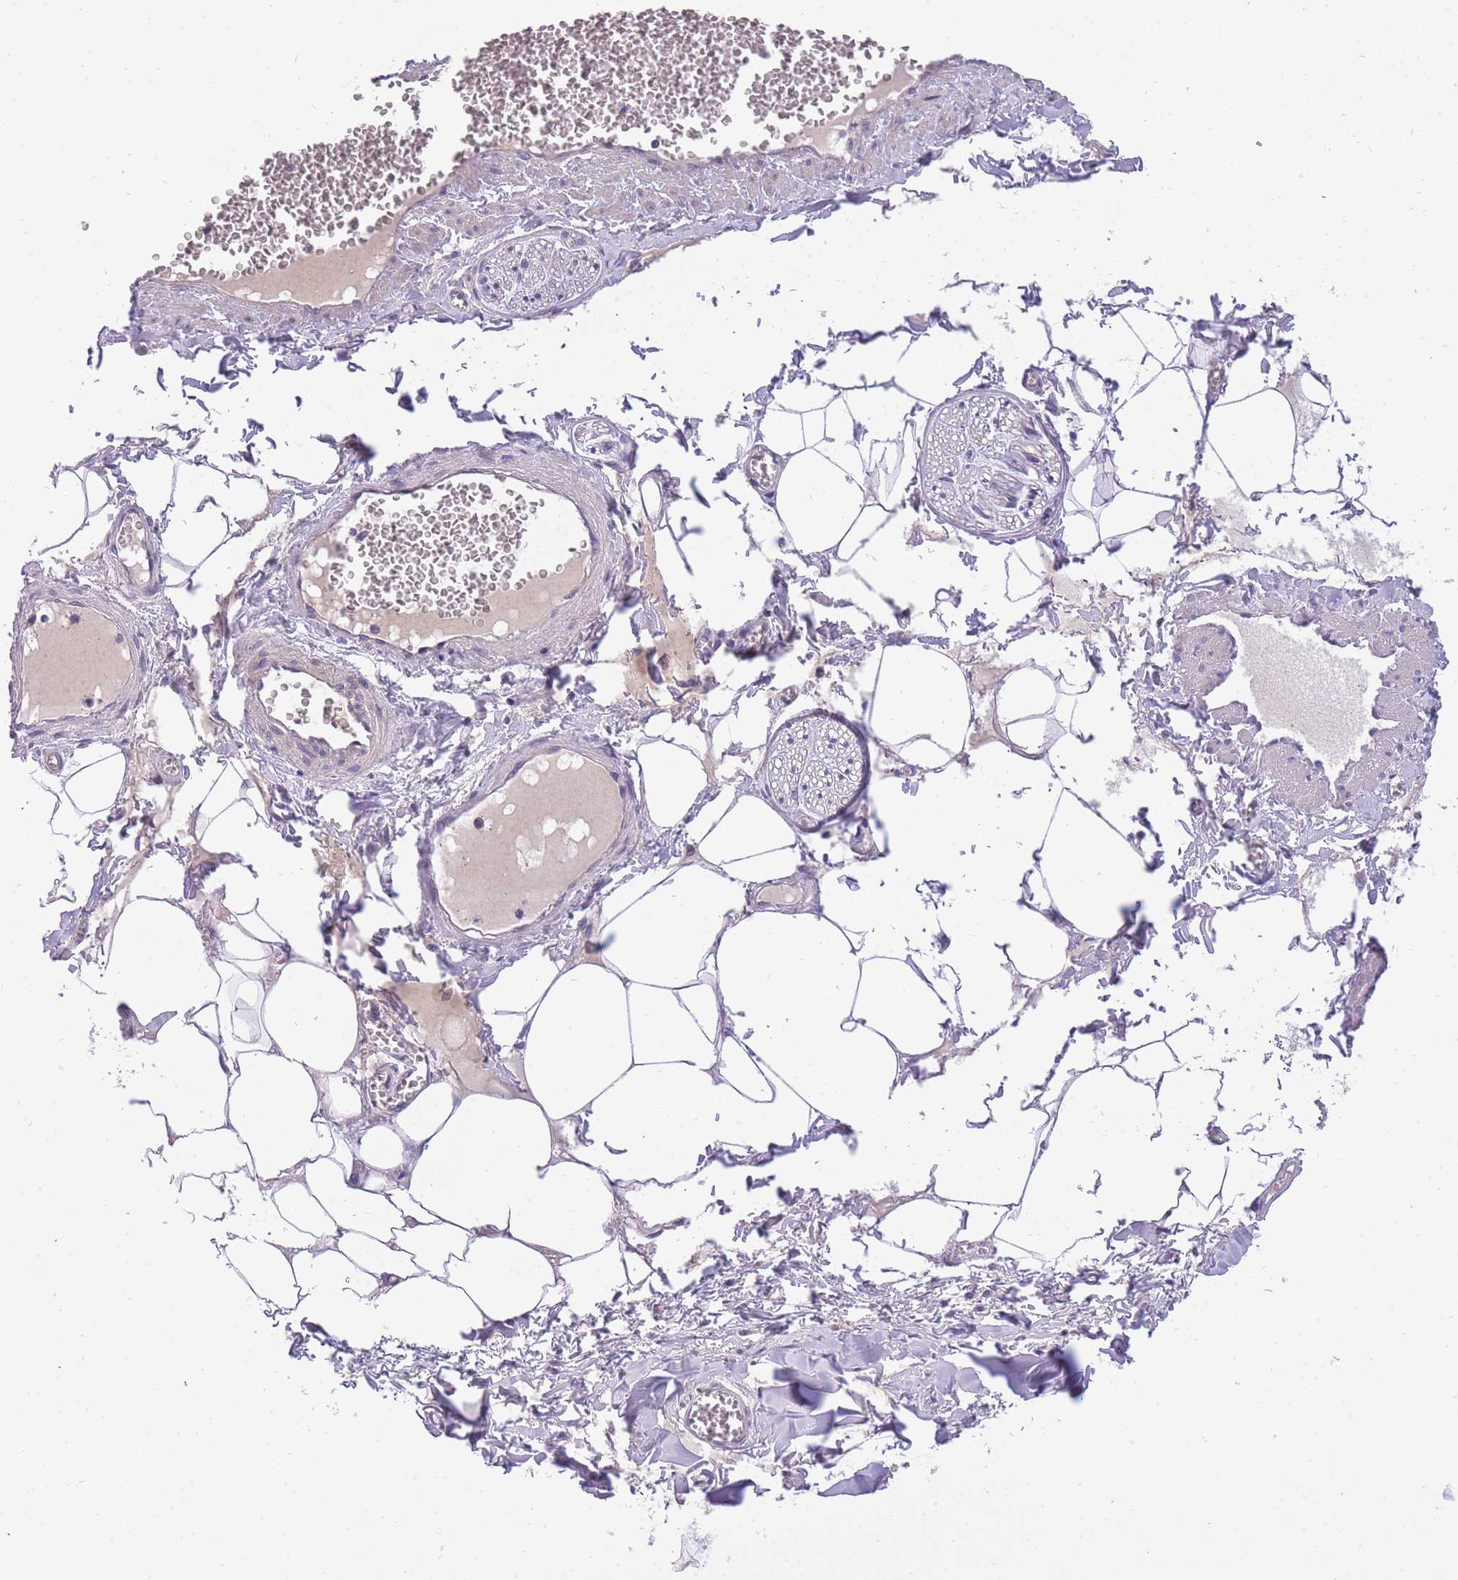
{"staining": {"intensity": "negative", "quantity": "none", "location": "none"}, "tissue": "adipose tissue", "cell_type": "Adipocytes", "image_type": "normal", "snomed": [{"axis": "morphology", "description": "Normal tissue, NOS"}, {"axis": "topography", "description": "Soft tissue"}, {"axis": "topography", "description": "Adipose tissue"}, {"axis": "topography", "description": "Vascular tissue"}, {"axis": "topography", "description": "Peripheral nerve tissue"}], "caption": "Adipose tissue stained for a protein using immunohistochemistry shows no staining adipocytes.", "gene": "CRYGN", "patient": {"sex": "male", "age": 46}}